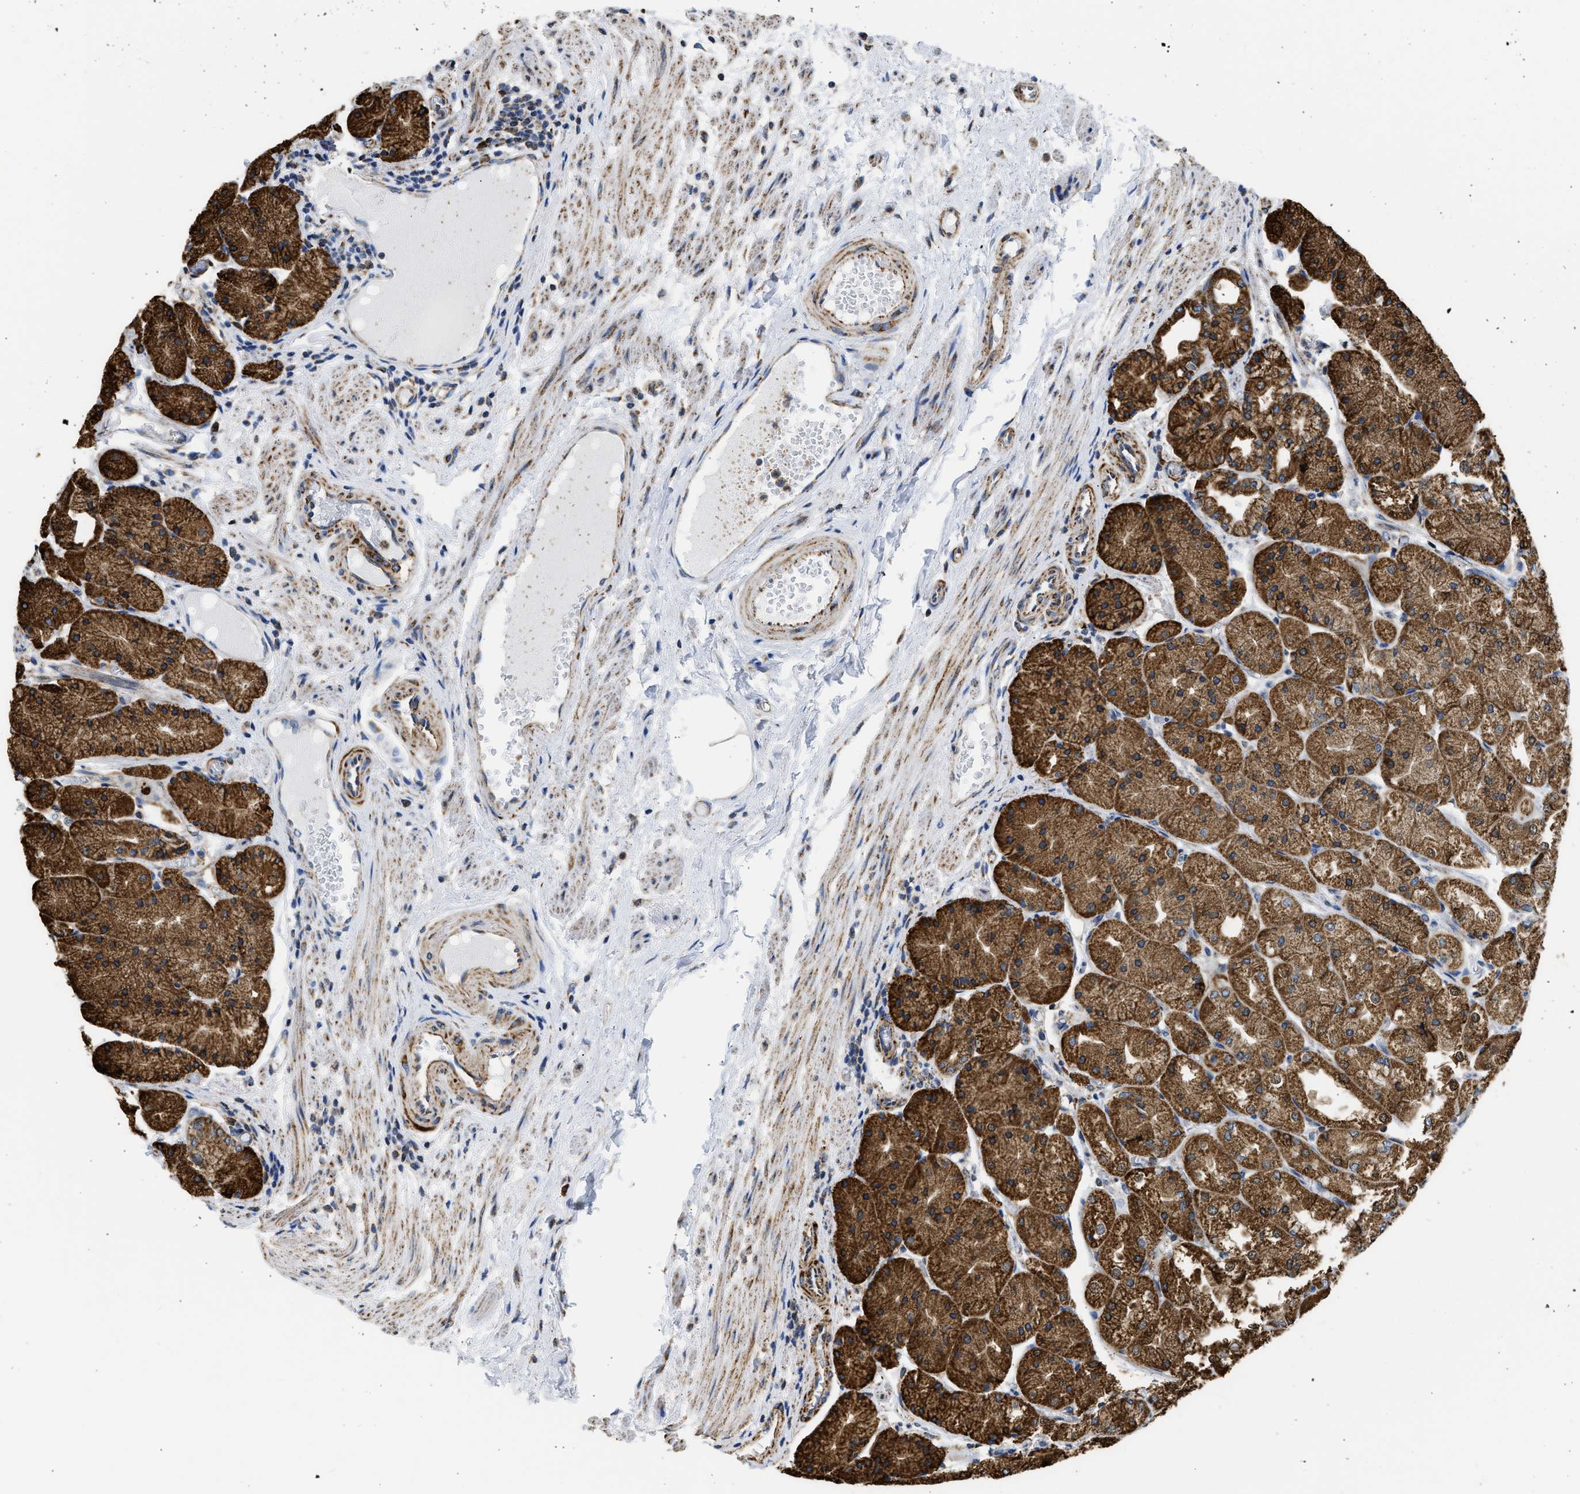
{"staining": {"intensity": "strong", "quantity": ">75%", "location": "cytoplasmic/membranous"}, "tissue": "stomach", "cell_type": "Glandular cells", "image_type": "normal", "snomed": [{"axis": "morphology", "description": "Normal tissue, NOS"}, {"axis": "topography", "description": "Stomach, upper"}], "caption": "The photomicrograph shows immunohistochemical staining of benign stomach. There is strong cytoplasmic/membranous staining is present in about >75% of glandular cells. (brown staining indicates protein expression, while blue staining denotes nuclei).", "gene": "CYCS", "patient": {"sex": "male", "age": 72}}